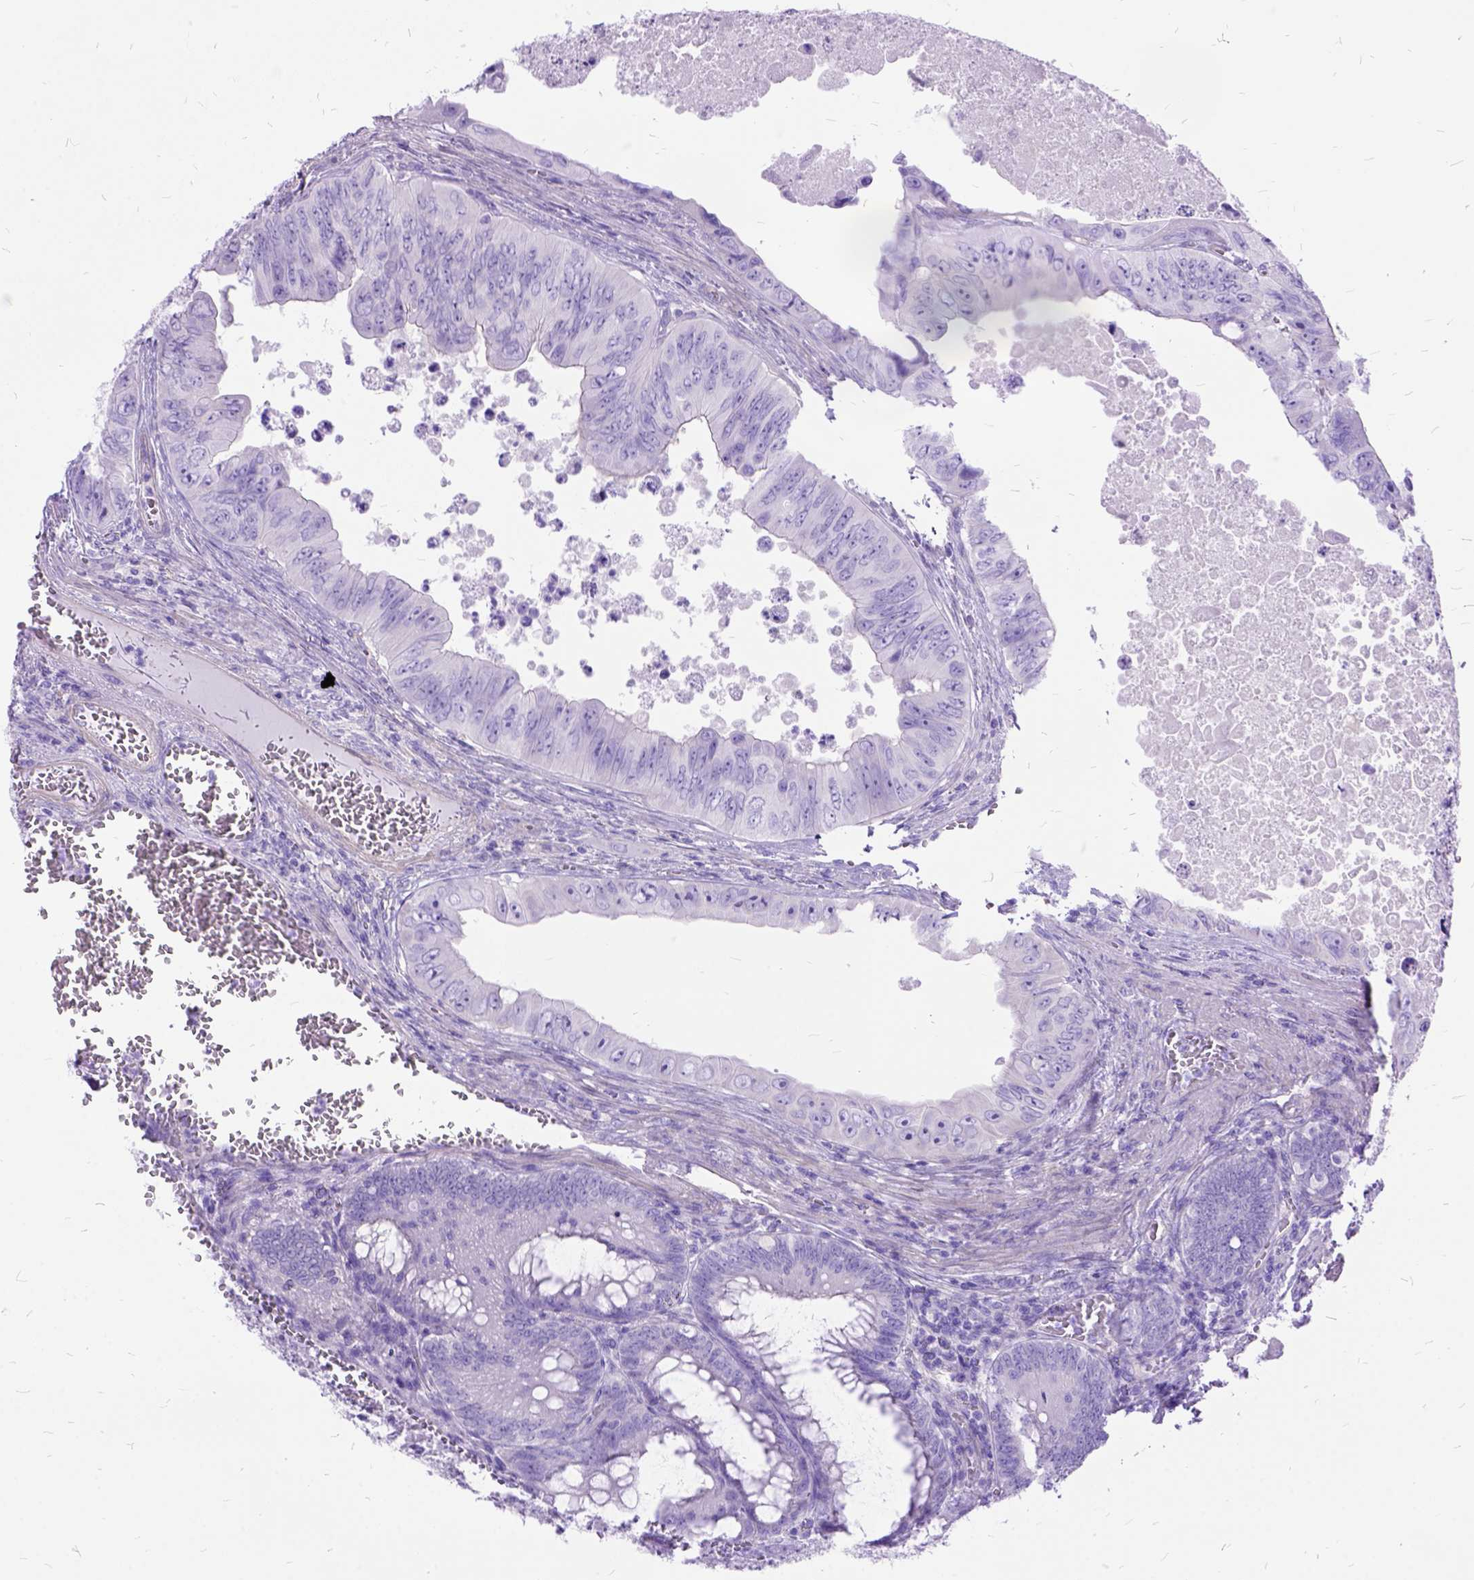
{"staining": {"intensity": "negative", "quantity": "none", "location": "none"}, "tissue": "colorectal cancer", "cell_type": "Tumor cells", "image_type": "cancer", "snomed": [{"axis": "morphology", "description": "Adenocarcinoma, NOS"}, {"axis": "topography", "description": "Colon"}], "caption": "This is a histopathology image of immunohistochemistry staining of colorectal cancer, which shows no positivity in tumor cells.", "gene": "ARL9", "patient": {"sex": "female", "age": 84}}